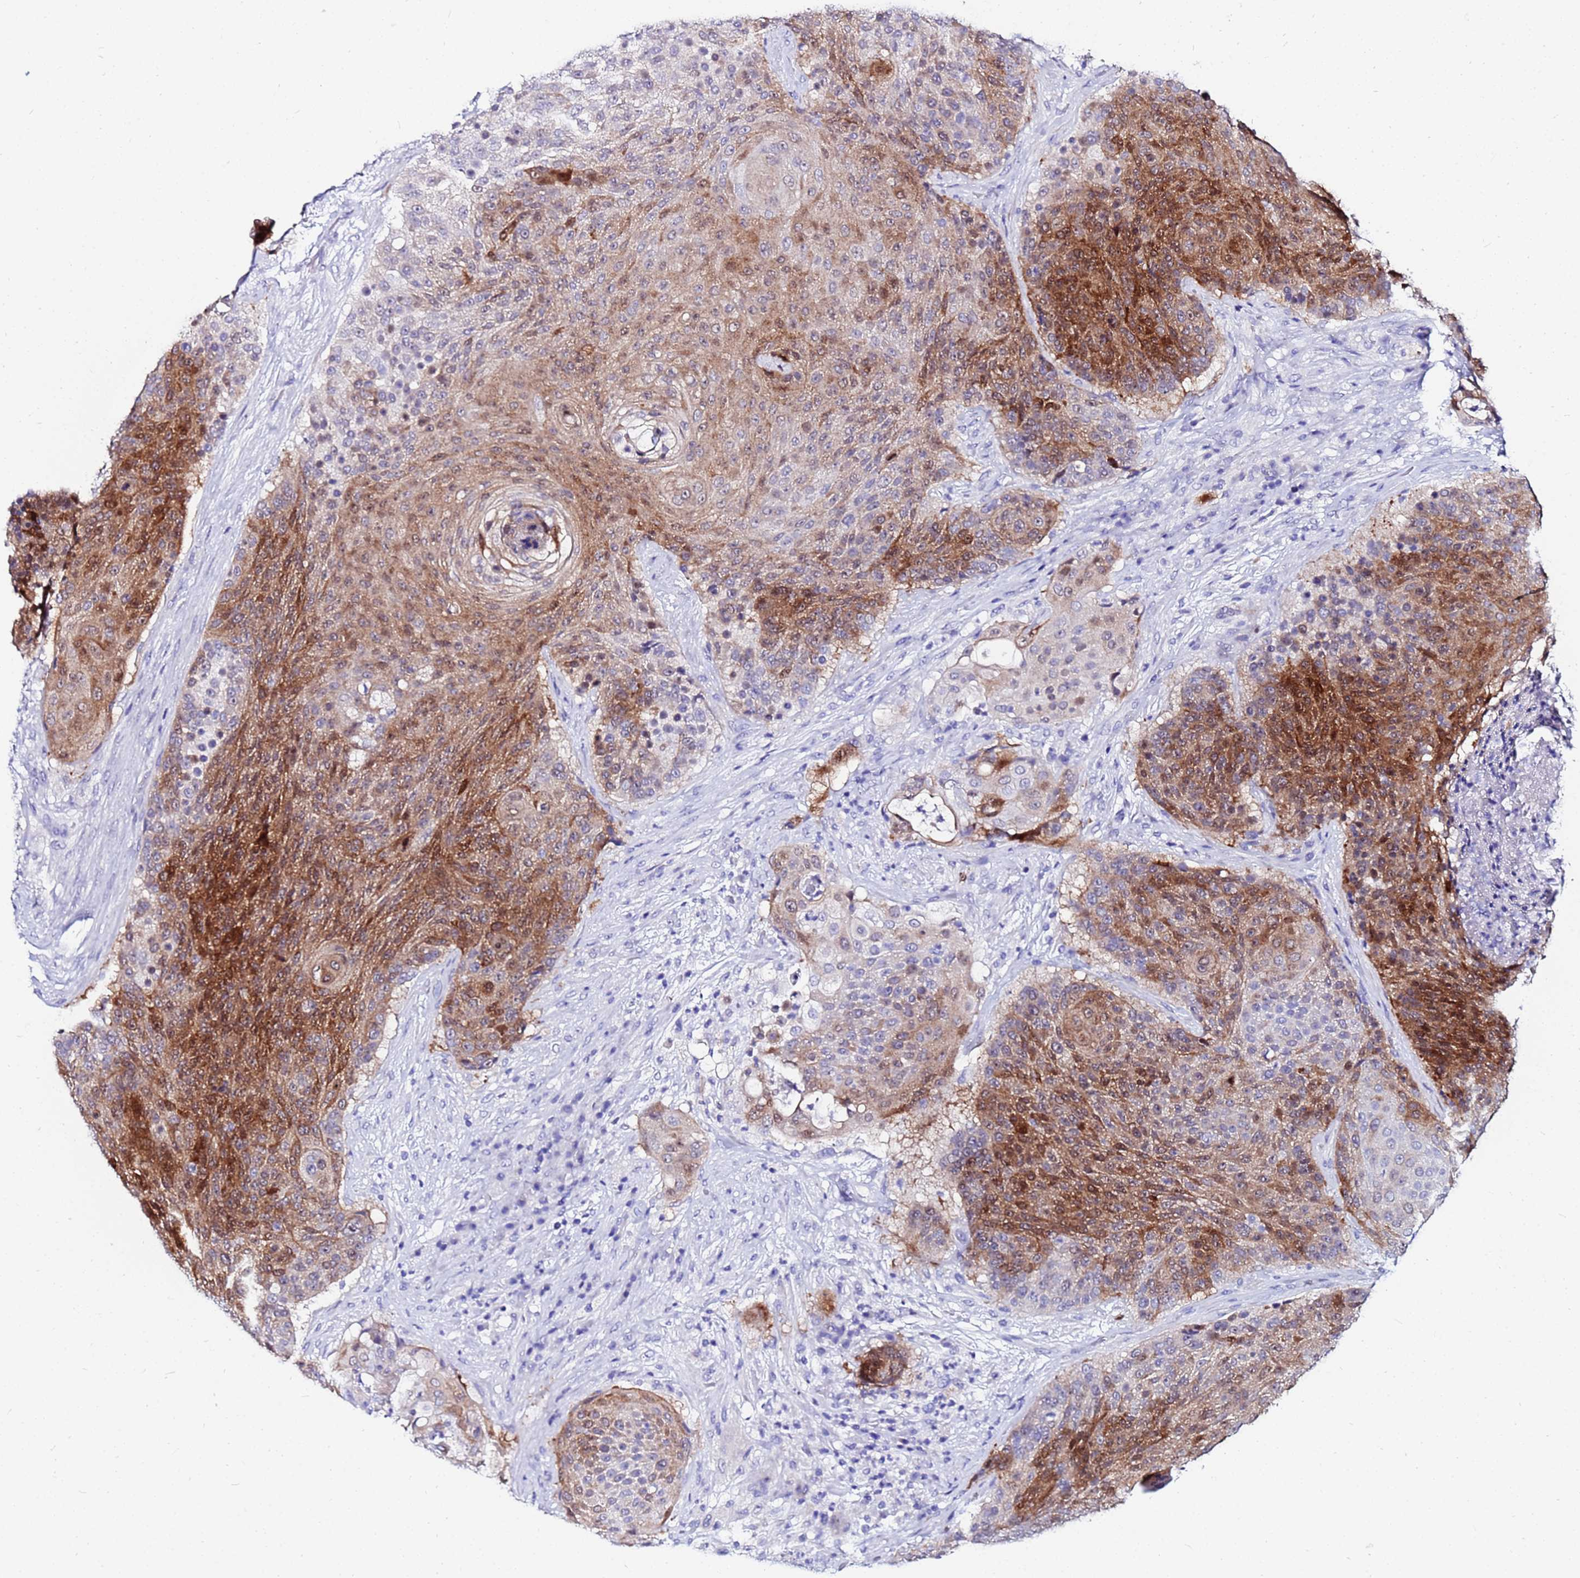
{"staining": {"intensity": "strong", "quantity": "25%-75%", "location": "cytoplasmic/membranous"}, "tissue": "urothelial cancer", "cell_type": "Tumor cells", "image_type": "cancer", "snomed": [{"axis": "morphology", "description": "Urothelial carcinoma, High grade"}, {"axis": "topography", "description": "Urinary bladder"}], "caption": "Immunohistochemical staining of urothelial cancer exhibits strong cytoplasmic/membranous protein staining in about 25%-75% of tumor cells. The staining was performed using DAB (3,3'-diaminobenzidine), with brown indicating positive protein expression. Nuclei are stained blue with hematoxylin.", "gene": "PPP1R14C", "patient": {"sex": "female", "age": 63}}